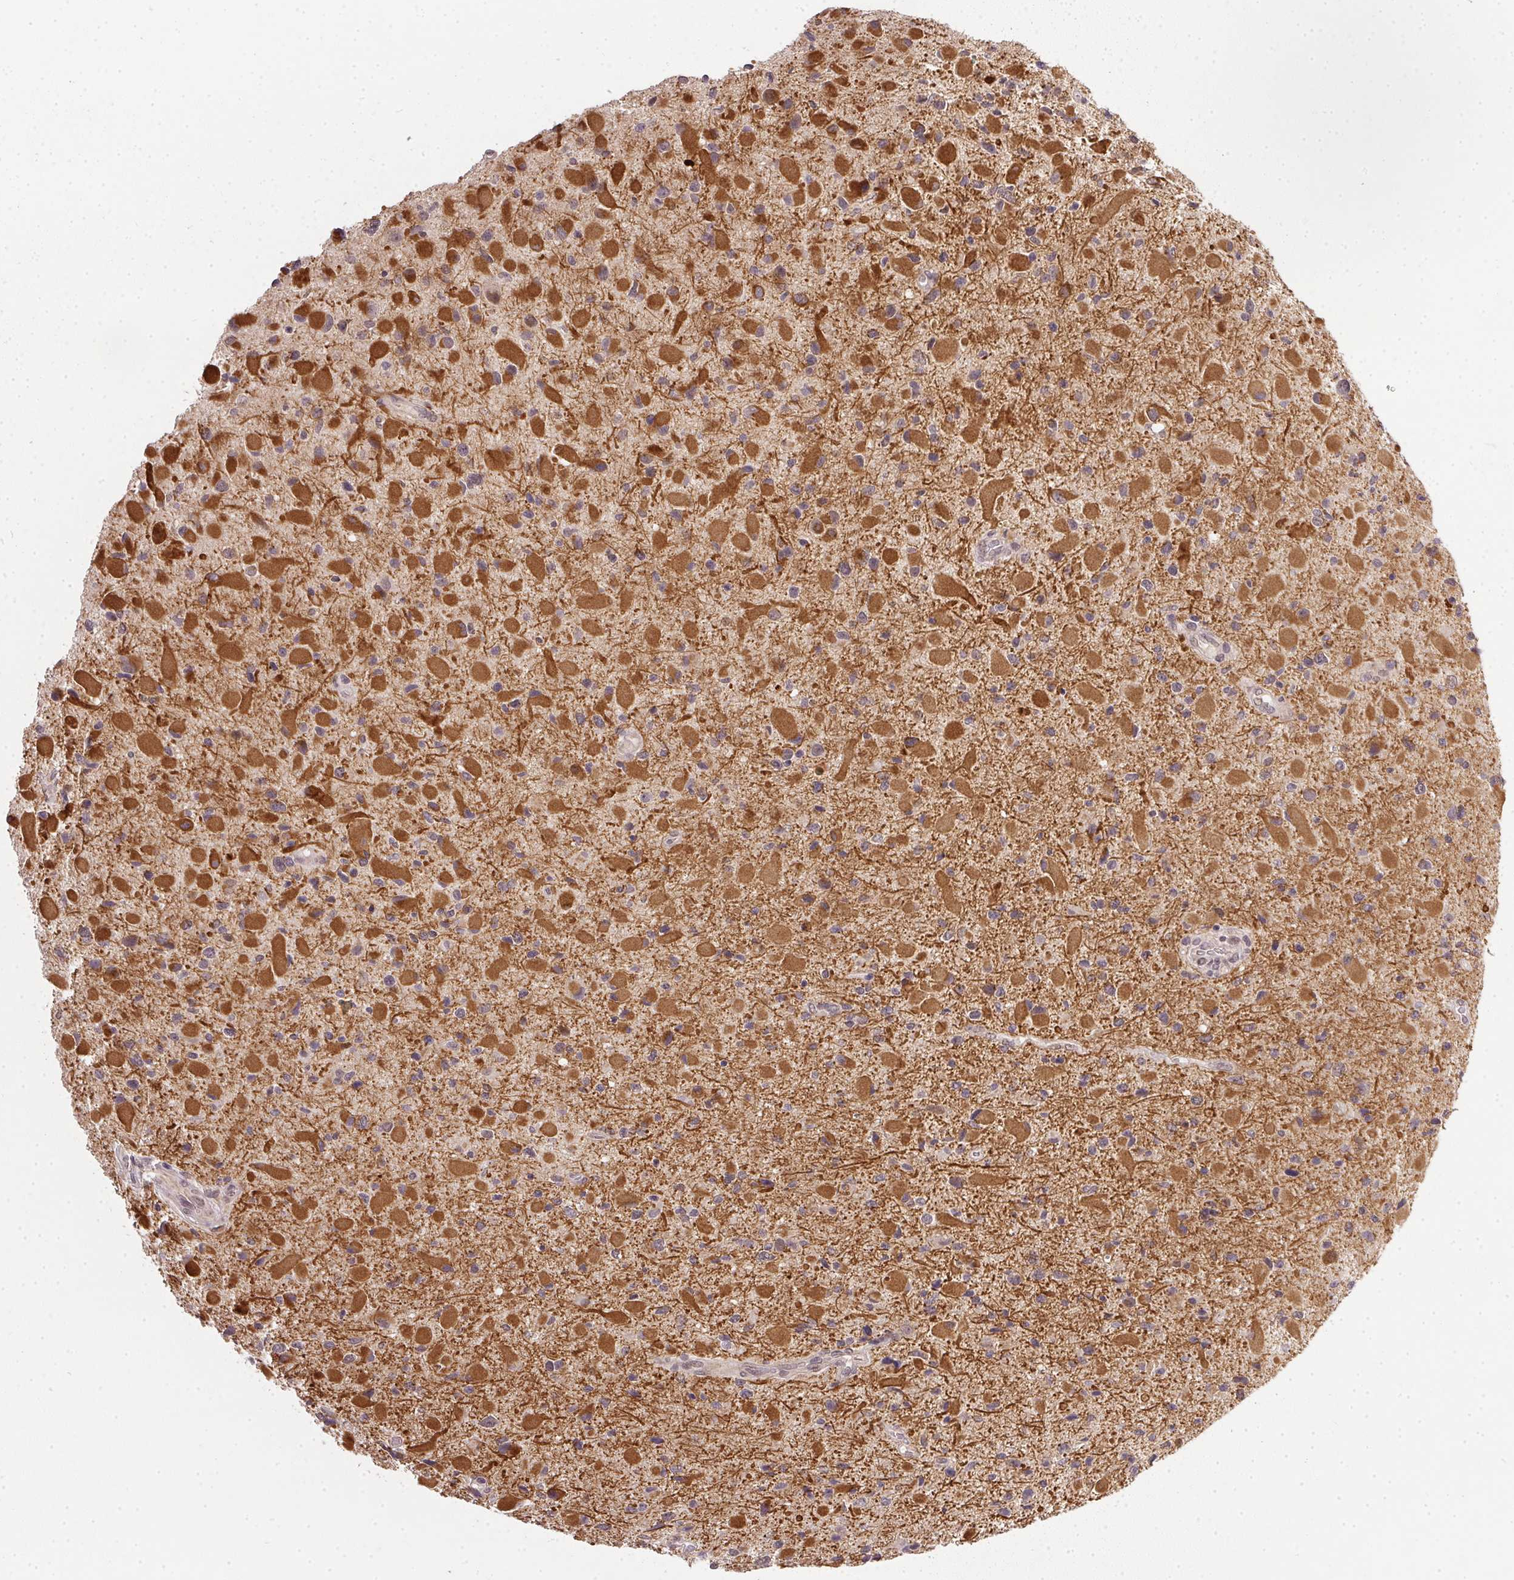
{"staining": {"intensity": "moderate", "quantity": "<25%", "location": "cytoplasmic/membranous,nuclear"}, "tissue": "glioma", "cell_type": "Tumor cells", "image_type": "cancer", "snomed": [{"axis": "morphology", "description": "Glioma, malignant, Low grade"}, {"axis": "topography", "description": "Brain"}], "caption": "Immunohistochemistry (DAB) staining of human glioma reveals moderate cytoplasmic/membranous and nuclear protein positivity in about <25% of tumor cells.", "gene": "PPP4R4", "patient": {"sex": "female", "age": 32}}